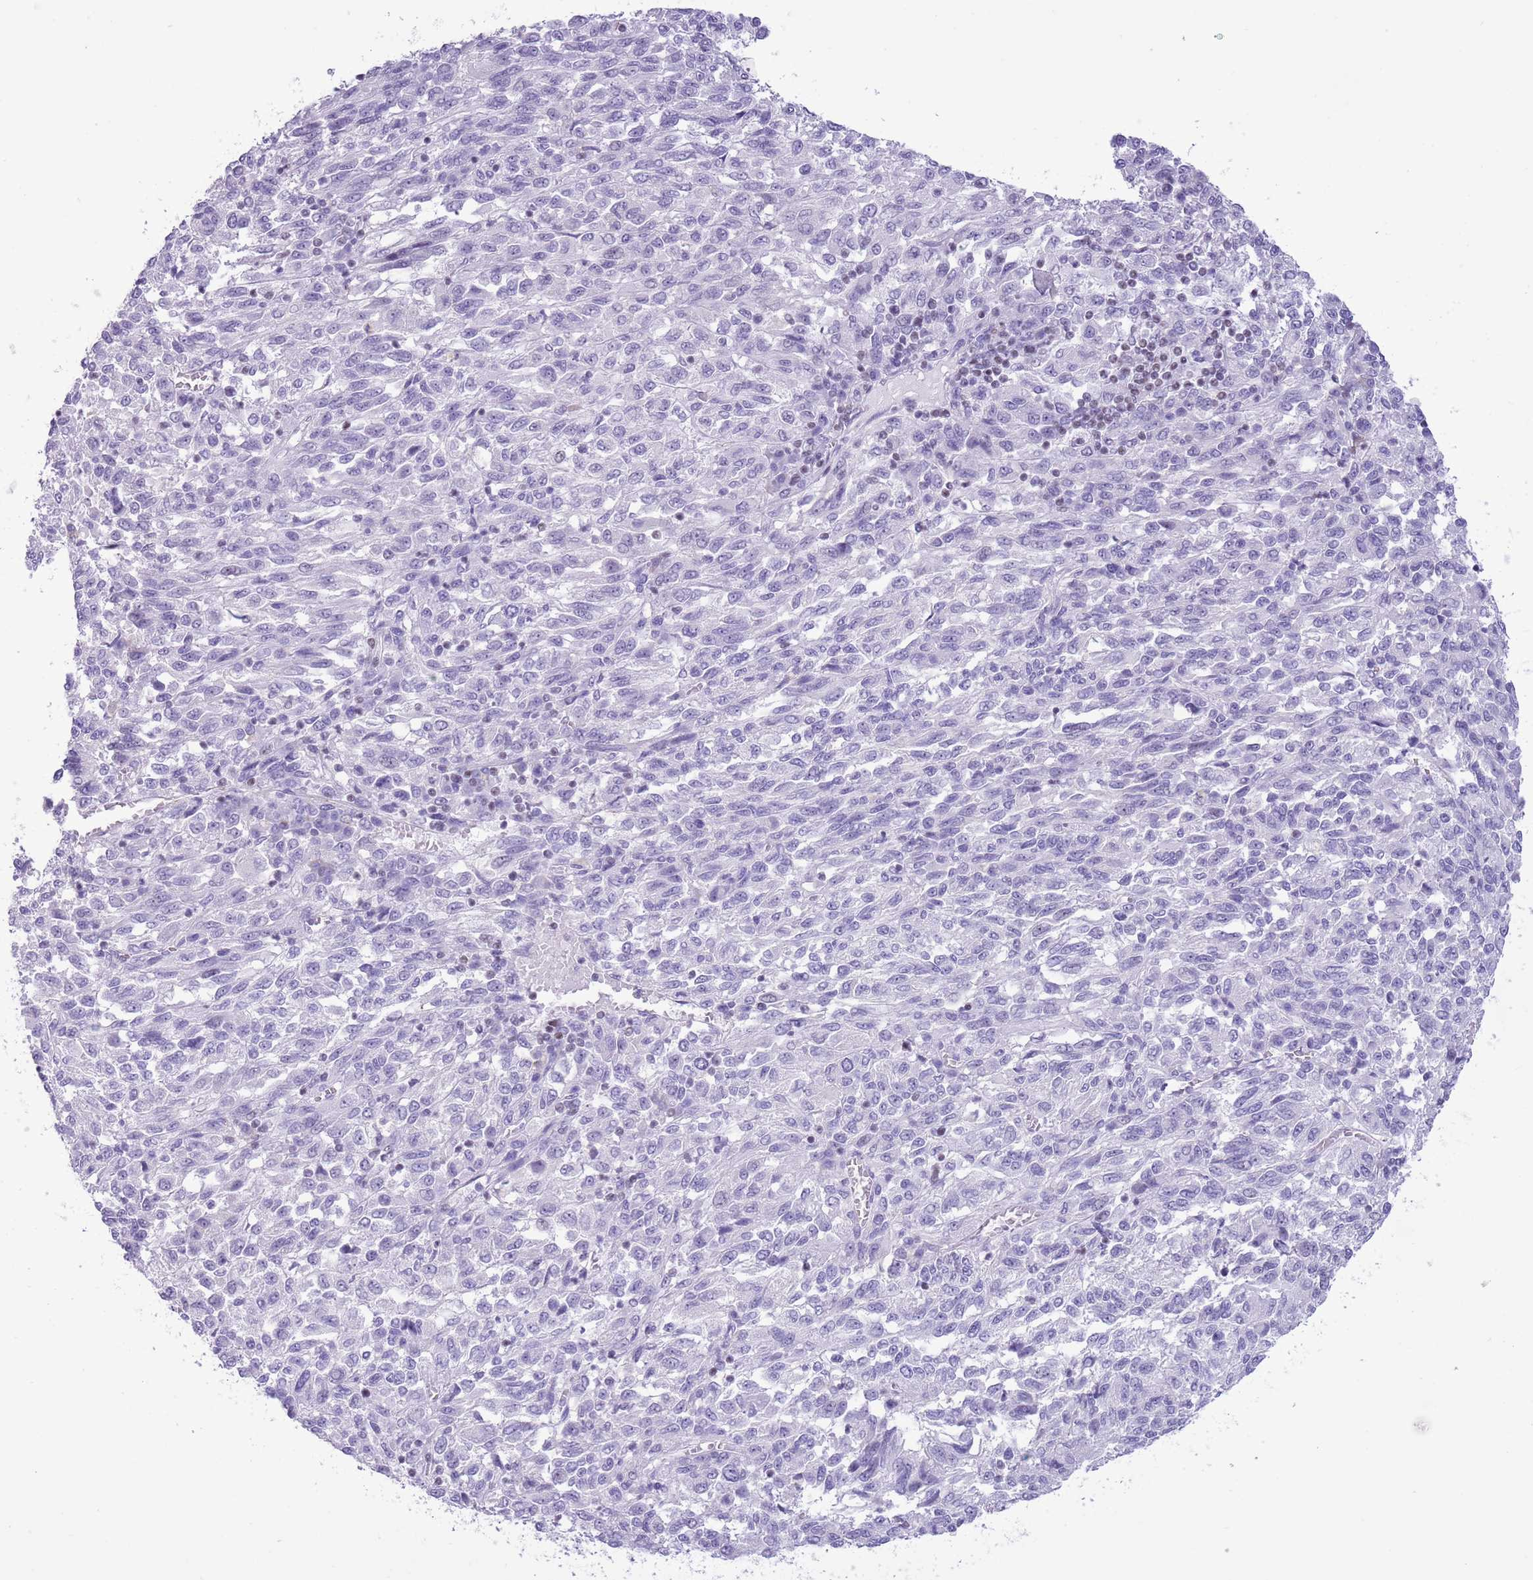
{"staining": {"intensity": "negative", "quantity": "none", "location": "none"}, "tissue": "melanoma", "cell_type": "Tumor cells", "image_type": "cancer", "snomed": [{"axis": "morphology", "description": "Malignant melanoma, Metastatic site"}, {"axis": "topography", "description": "Lung"}], "caption": "The IHC photomicrograph has no significant staining in tumor cells of malignant melanoma (metastatic site) tissue.", "gene": "BCL11B", "patient": {"sex": "male", "age": 64}}